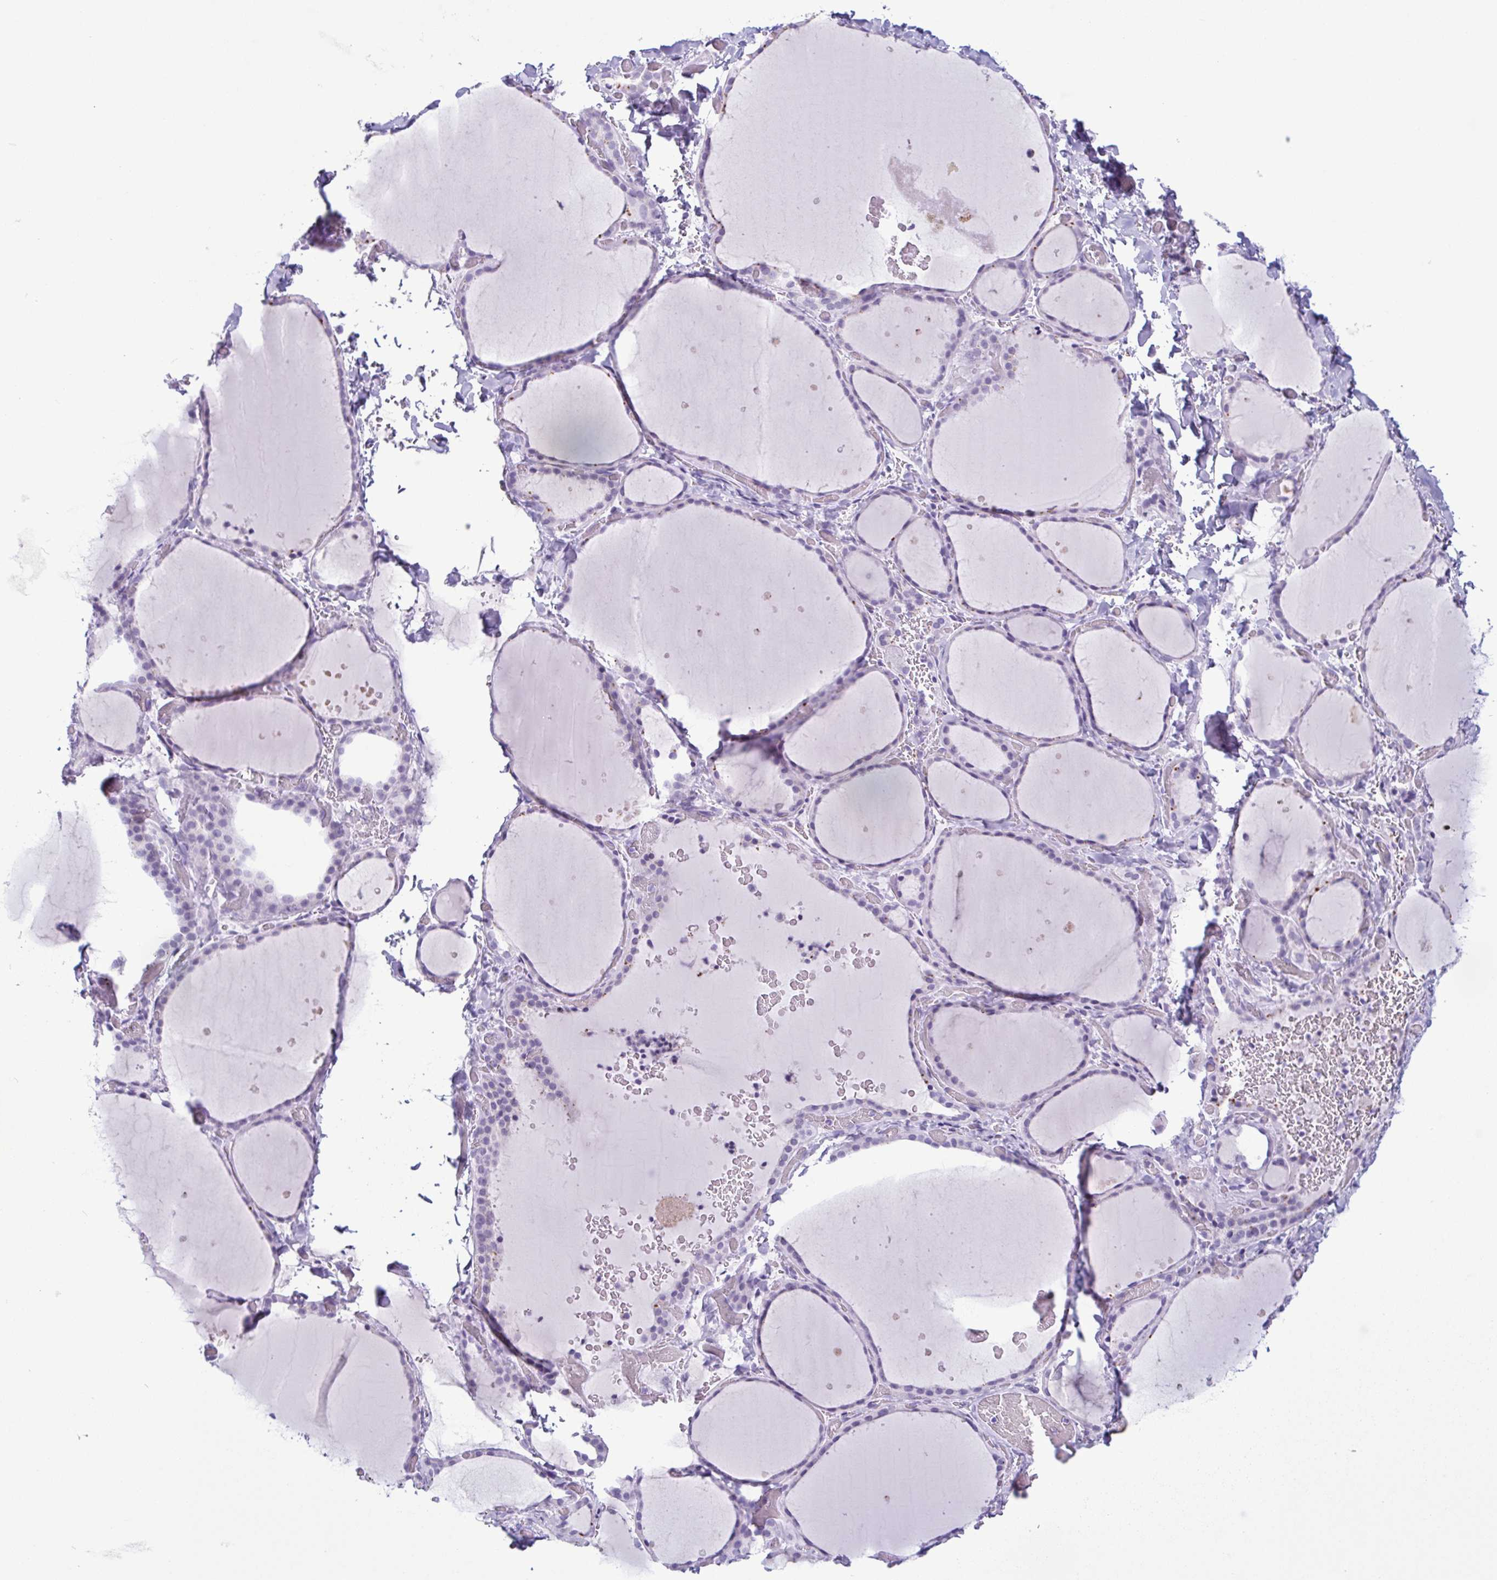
{"staining": {"intensity": "moderate", "quantity": "25%-75%", "location": "cytoplasmic/membranous"}, "tissue": "thyroid gland", "cell_type": "Glandular cells", "image_type": "normal", "snomed": [{"axis": "morphology", "description": "Normal tissue, NOS"}, {"axis": "topography", "description": "Thyroid gland"}], "caption": "Glandular cells exhibit medium levels of moderate cytoplasmic/membranous staining in approximately 25%-75% of cells in benign thyroid gland. (Stains: DAB (3,3'-diaminobenzidine) in brown, nuclei in blue, Microscopy: brightfield microscopy at high magnification).", "gene": "LTF", "patient": {"sex": "female", "age": 36}}